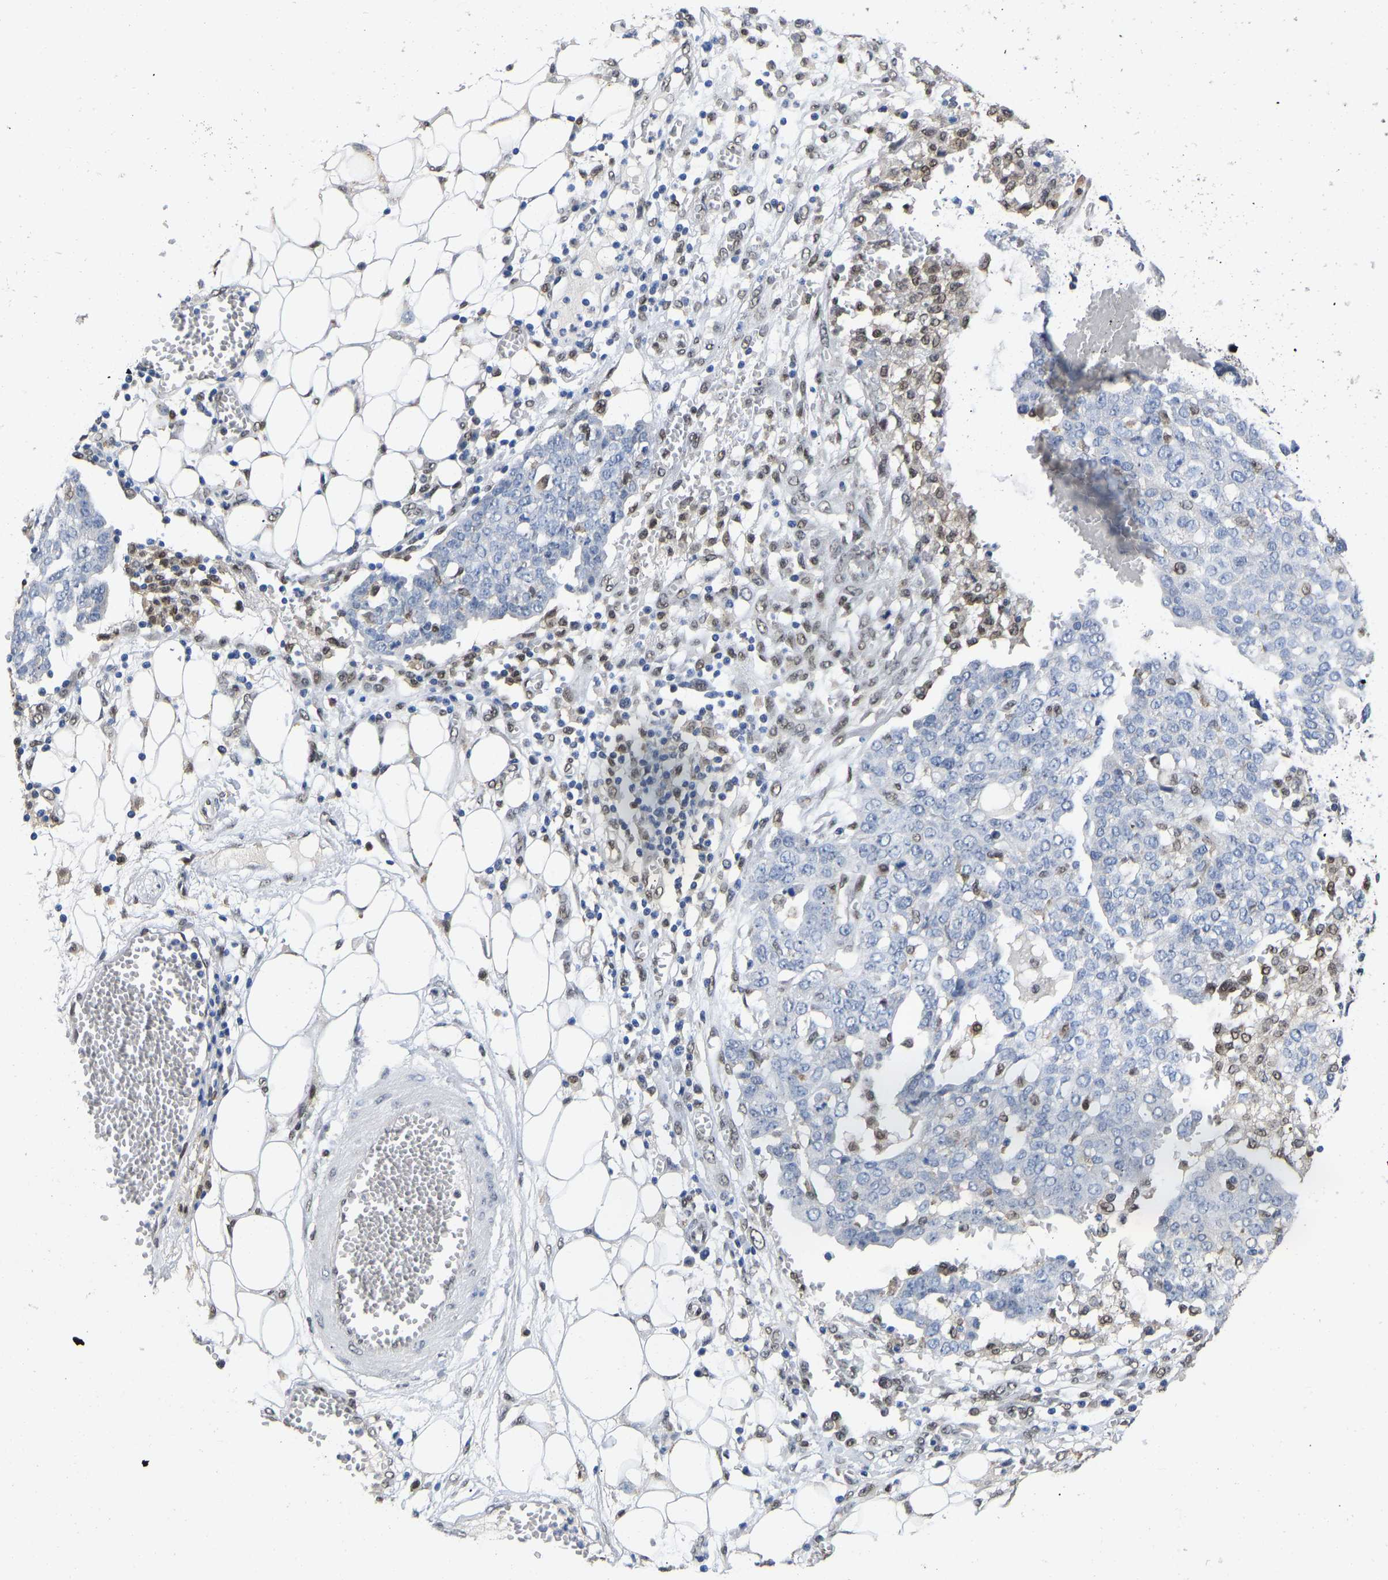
{"staining": {"intensity": "negative", "quantity": "none", "location": "none"}, "tissue": "ovarian cancer", "cell_type": "Tumor cells", "image_type": "cancer", "snomed": [{"axis": "morphology", "description": "Cystadenocarcinoma, serous, NOS"}, {"axis": "topography", "description": "Soft tissue"}, {"axis": "topography", "description": "Ovary"}], "caption": "An image of human ovarian serous cystadenocarcinoma is negative for staining in tumor cells.", "gene": "QKI", "patient": {"sex": "female", "age": 57}}